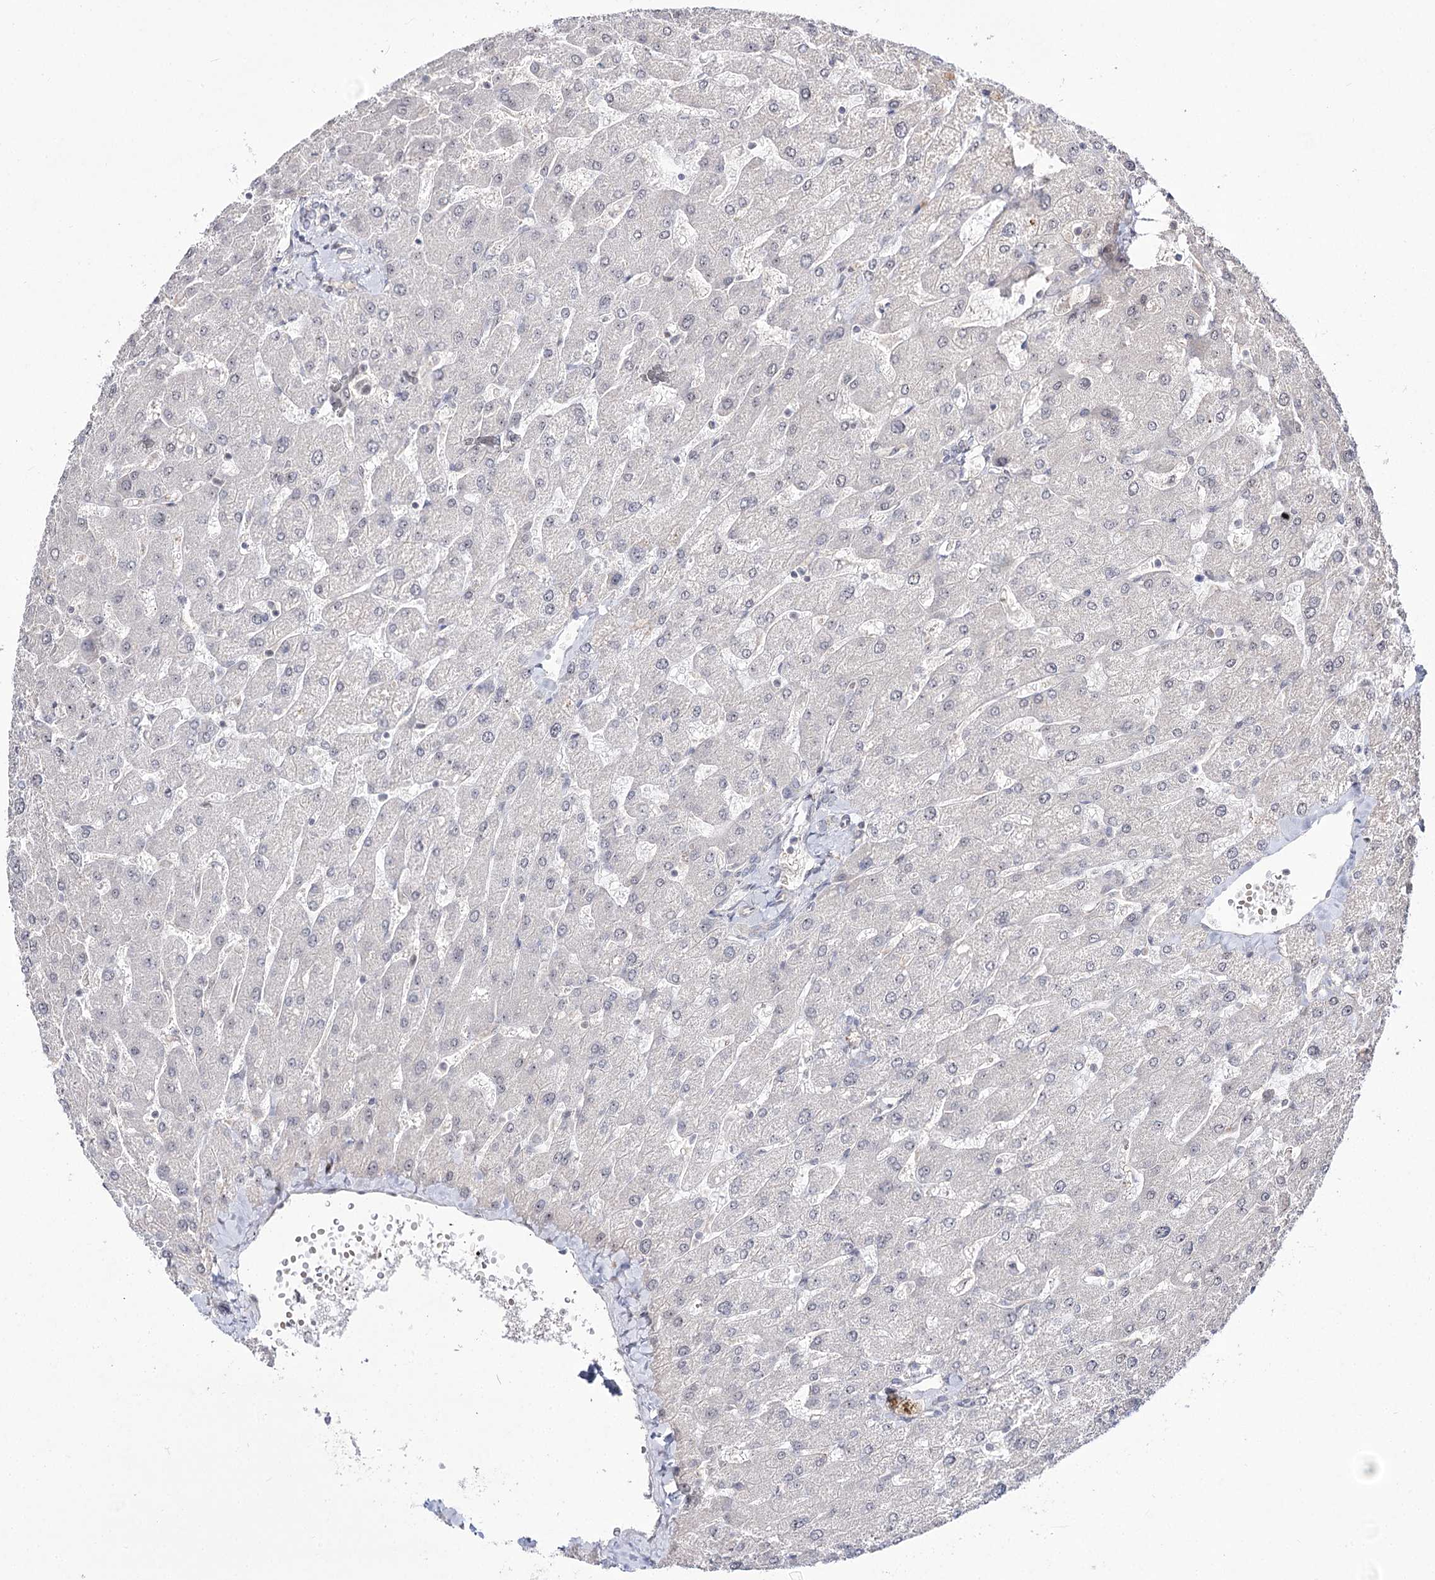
{"staining": {"intensity": "negative", "quantity": "none", "location": "none"}, "tissue": "liver", "cell_type": "Cholangiocytes", "image_type": "normal", "snomed": [{"axis": "morphology", "description": "Normal tissue, NOS"}, {"axis": "topography", "description": "Liver"}], "caption": "High power microscopy micrograph of an immunohistochemistry (IHC) image of unremarkable liver, revealing no significant staining in cholangiocytes. (DAB (3,3'-diaminobenzidine) IHC, high magnification).", "gene": "RRP9", "patient": {"sex": "male", "age": 55}}